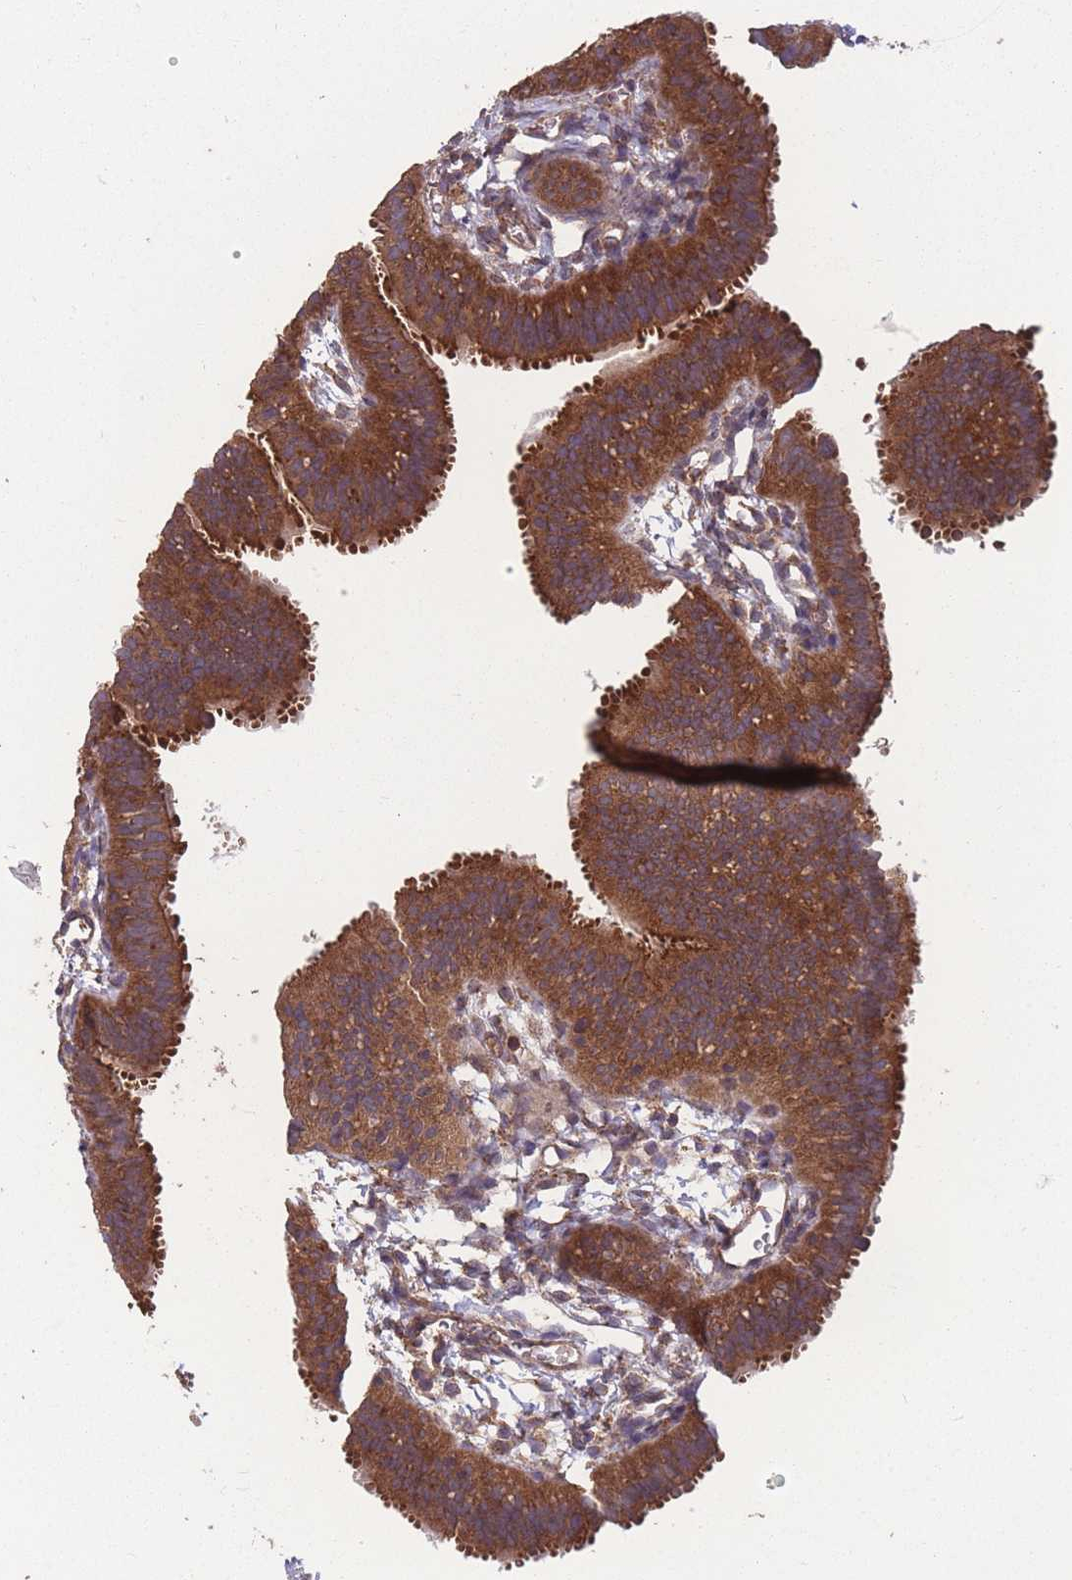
{"staining": {"intensity": "strong", "quantity": ">75%", "location": "cytoplasmic/membranous"}, "tissue": "fallopian tube", "cell_type": "Glandular cells", "image_type": "normal", "snomed": [{"axis": "morphology", "description": "Normal tissue, NOS"}, {"axis": "topography", "description": "Fallopian tube"}], "caption": "This micrograph reveals normal fallopian tube stained with IHC to label a protein in brown. The cytoplasmic/membranous of glandular cells show strong positivity for the protein. Nuclei are counter-stained blue.", "gene": "ZPR1", "patient": {"sex": "female", "age": 35}}